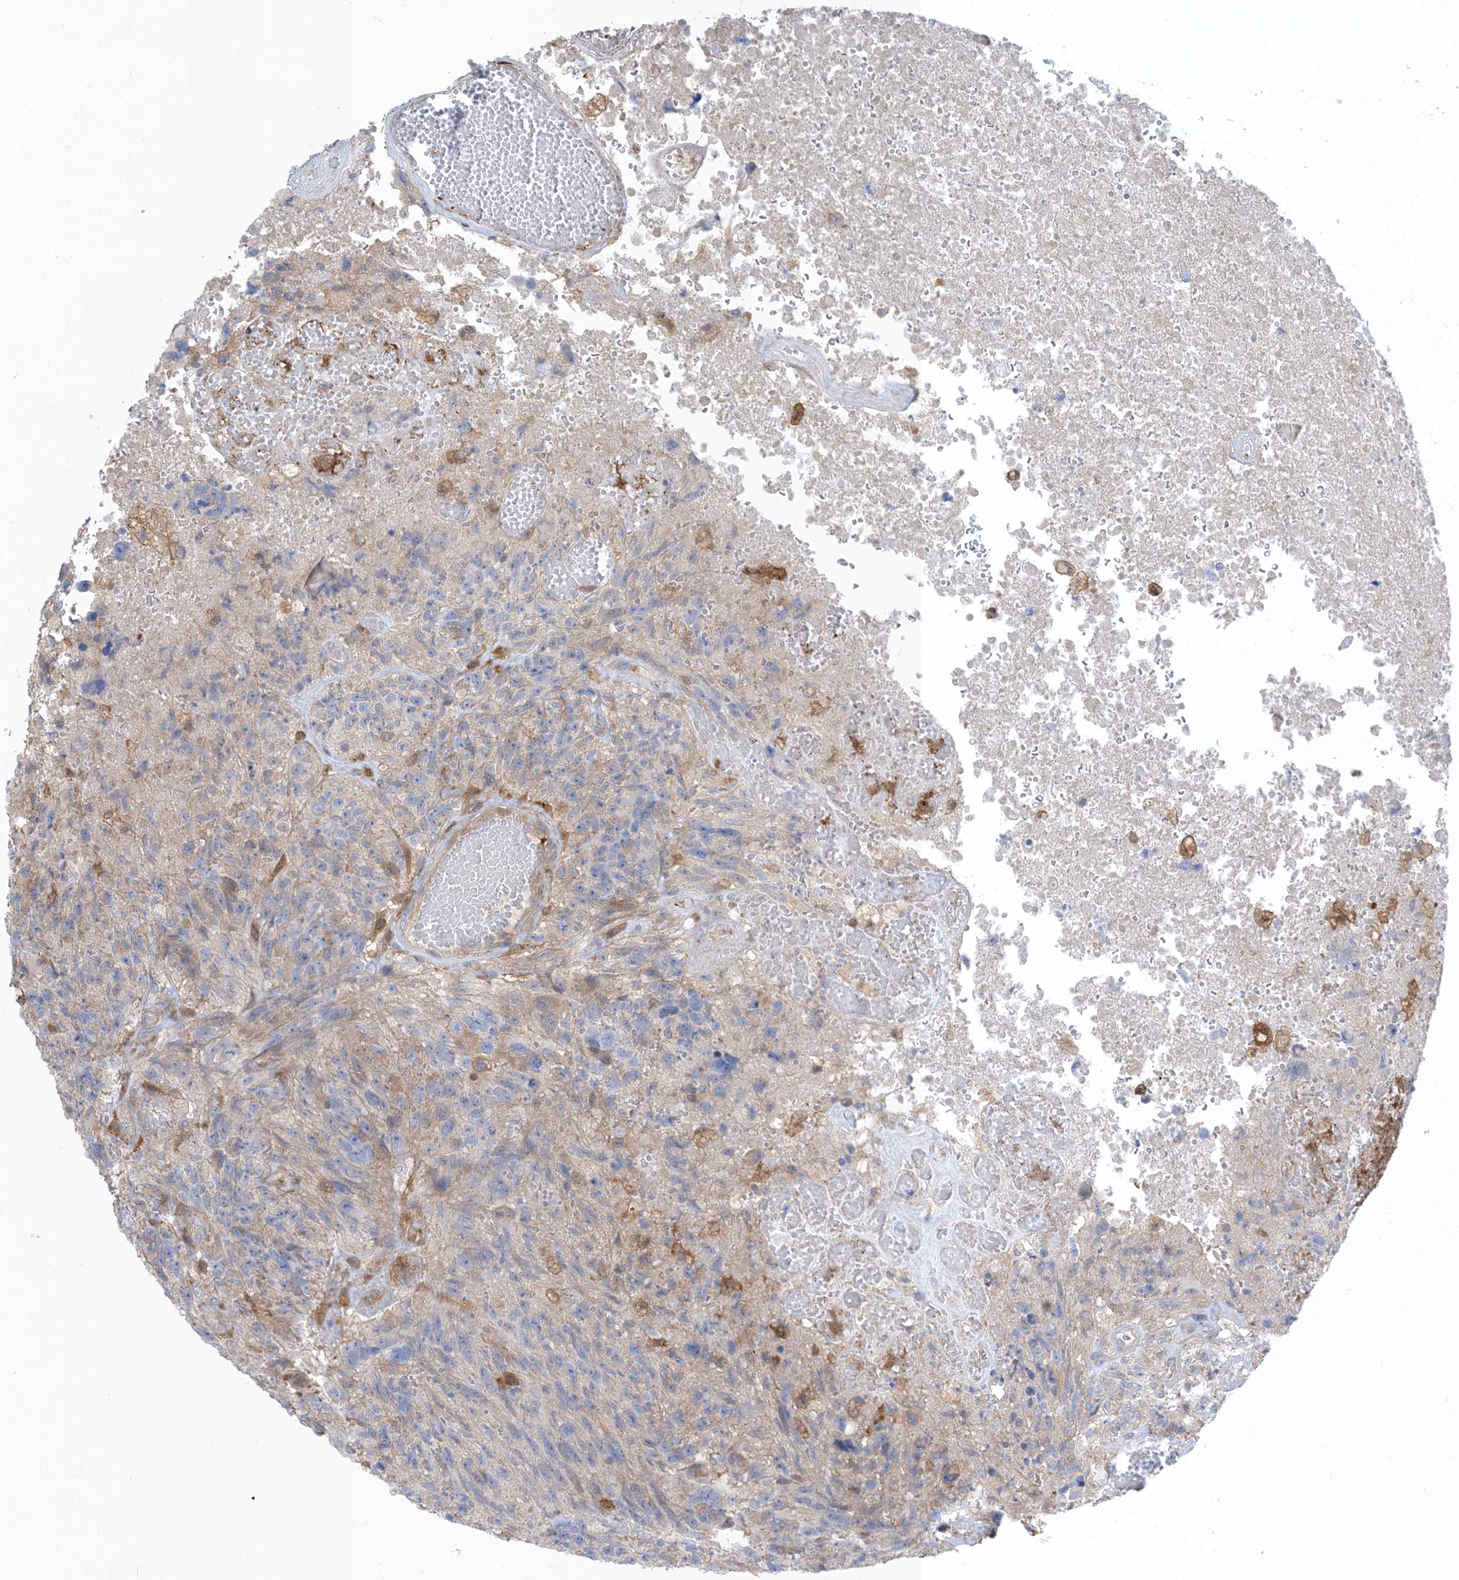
{"staining": {"intensity": "negative", "quantity": "none", "location": "none"}, "tissue": "glioma", "cell_type": "Tumor cells", "image_type": "cancer", "snomed": [{"axis": "morphology", "description": "Glioma, malignant, High grade"}, {"axis": "topography", "description": "Brain"}], "caption": "Image shows no protein positivity in tumor cells of malignant glioma (high-grade) tissue.", "gene": "NAGK", "patient": {"sex": "male", "age": 69}}